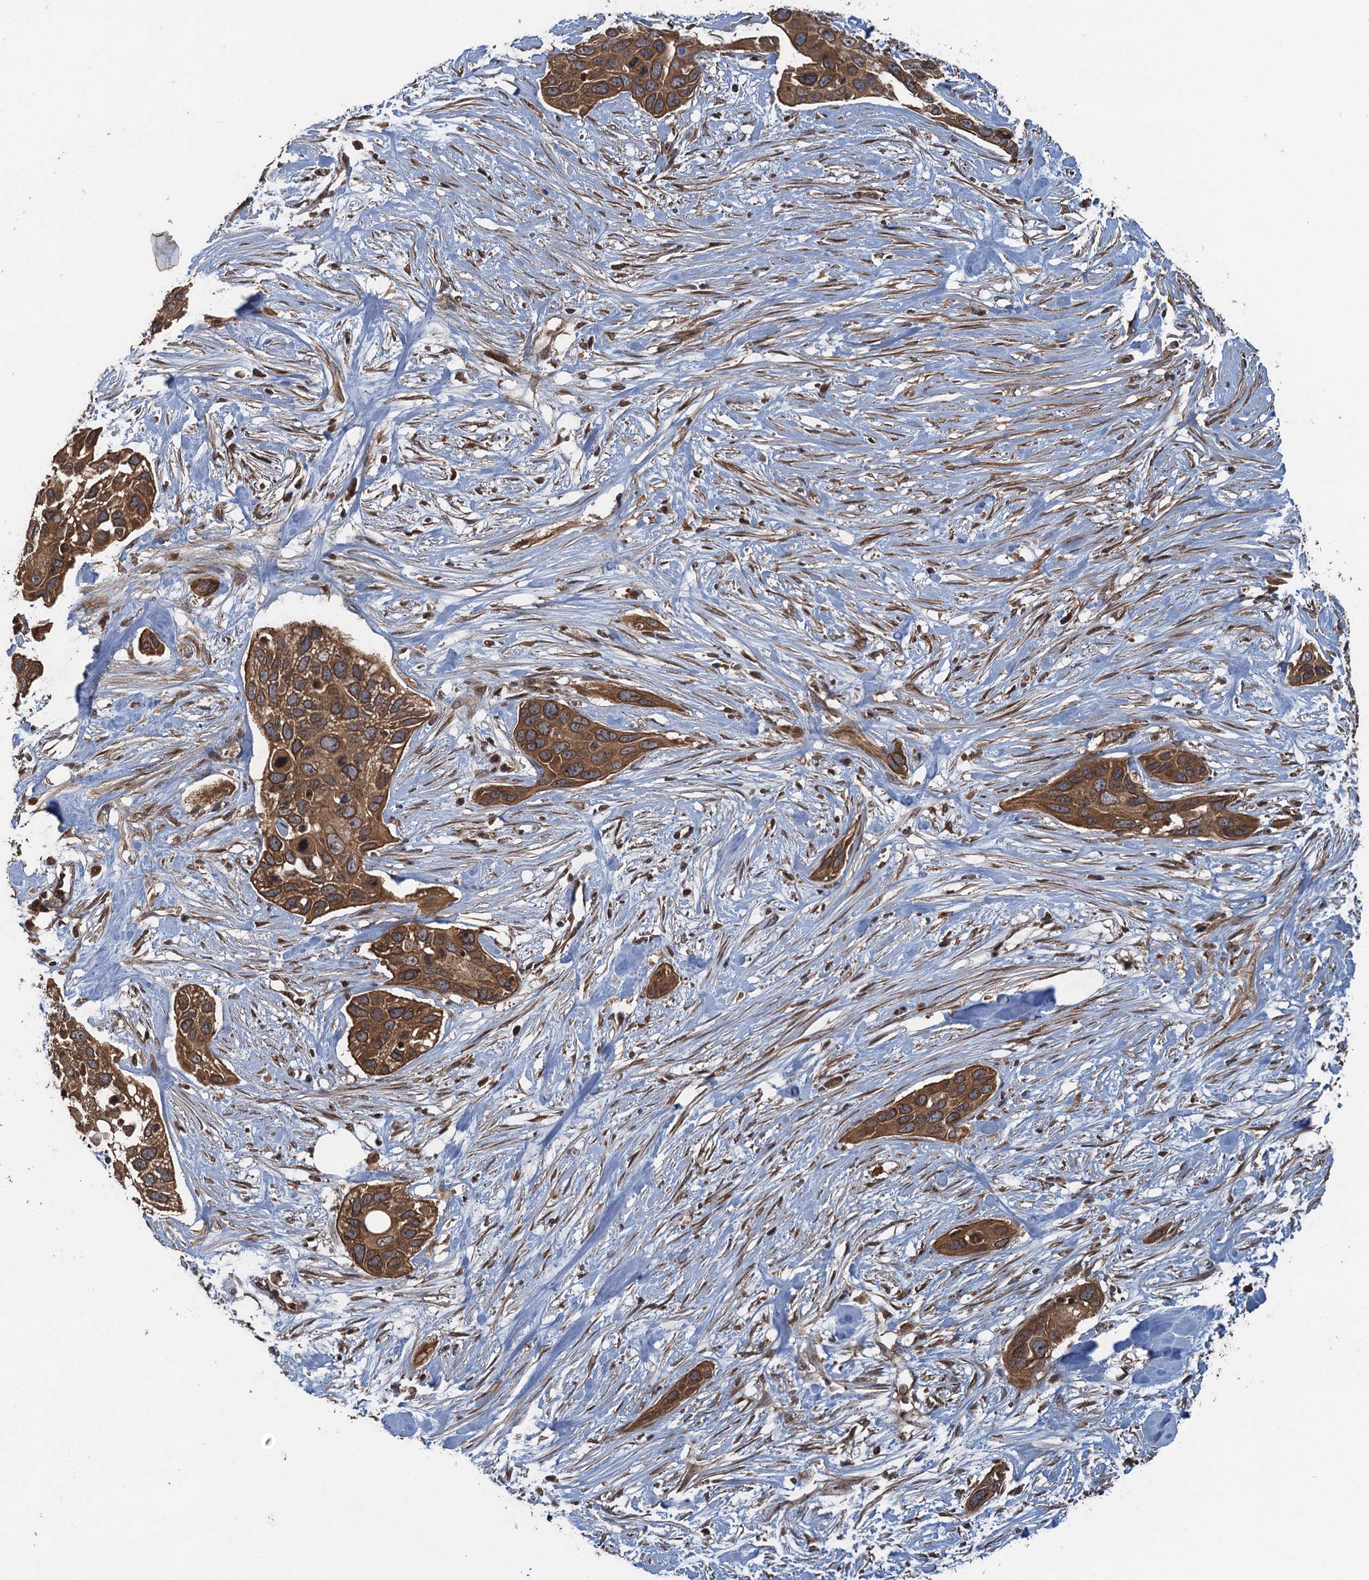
{"staining": {"intensity": "strong", "quantity": ">75%", "location": "cytoplasmic/membranous,nuclear"}, "tissue": "pancreatic cancer", "cell_type": "Tumor cells", "image_type": "cancer", "snomed": [{"axis": "morphology", "description": "Adenocarcinoma, NOS"}, {"axis": "topography", "description": "Pancreas"}], "caption": "IHC histopathology image of neoplastic tissue: human adenocarcinoma (pancreatic) stained using immunohistochemistry exhibits high levels of strong protein expression localized specifically in the cytoplasmic/membranous and nuclear of tumor cells, appearing as a cytoplasmic/membranous and nuclear brown color.", "gene": "GLE1", "patient": {"sex": "female", "age": 60}}